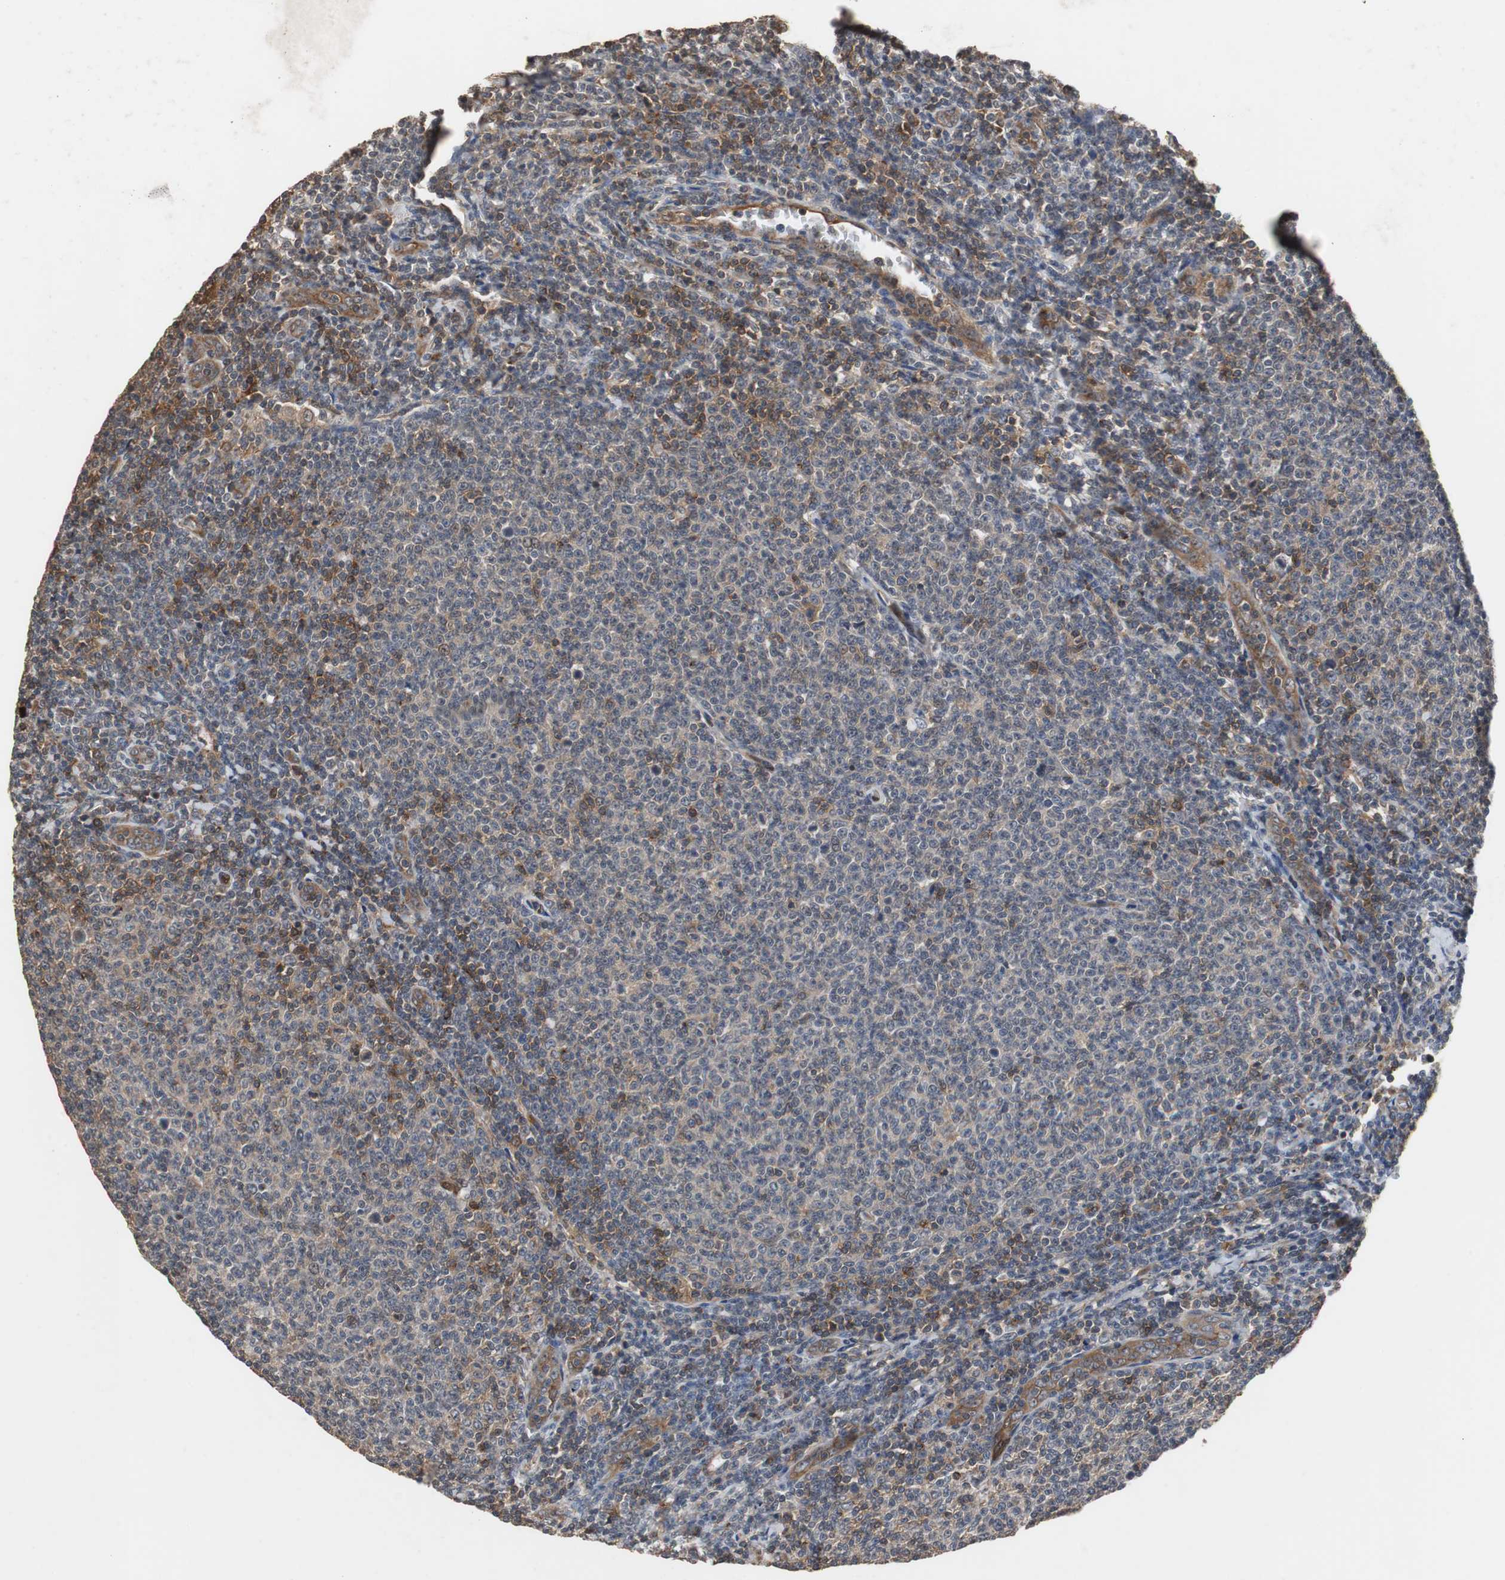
{"staining": {"intensity": "moderate", "quantity": "25%-75%", "location": "cytoplasmic/membranous,nuclear"}, "tissue": "lymphoma", "cell_type": "Tumor cells", "image_type": "cancer", "snomed": [{"axis": "morphology", "description": "Malignant lymphoma, non-Hodgkin's type, Low grade"}, {"axis": "topography", "description": "Lymph node"}], "caption": "Protein expression analysis of human lymphoma reveals moderate cytoplasmic/membranous and nuclear positivity in about 25%-75% of tumor cells.", "gene": "NDRG1", "patient": {"sex": "male", "age": 66}}